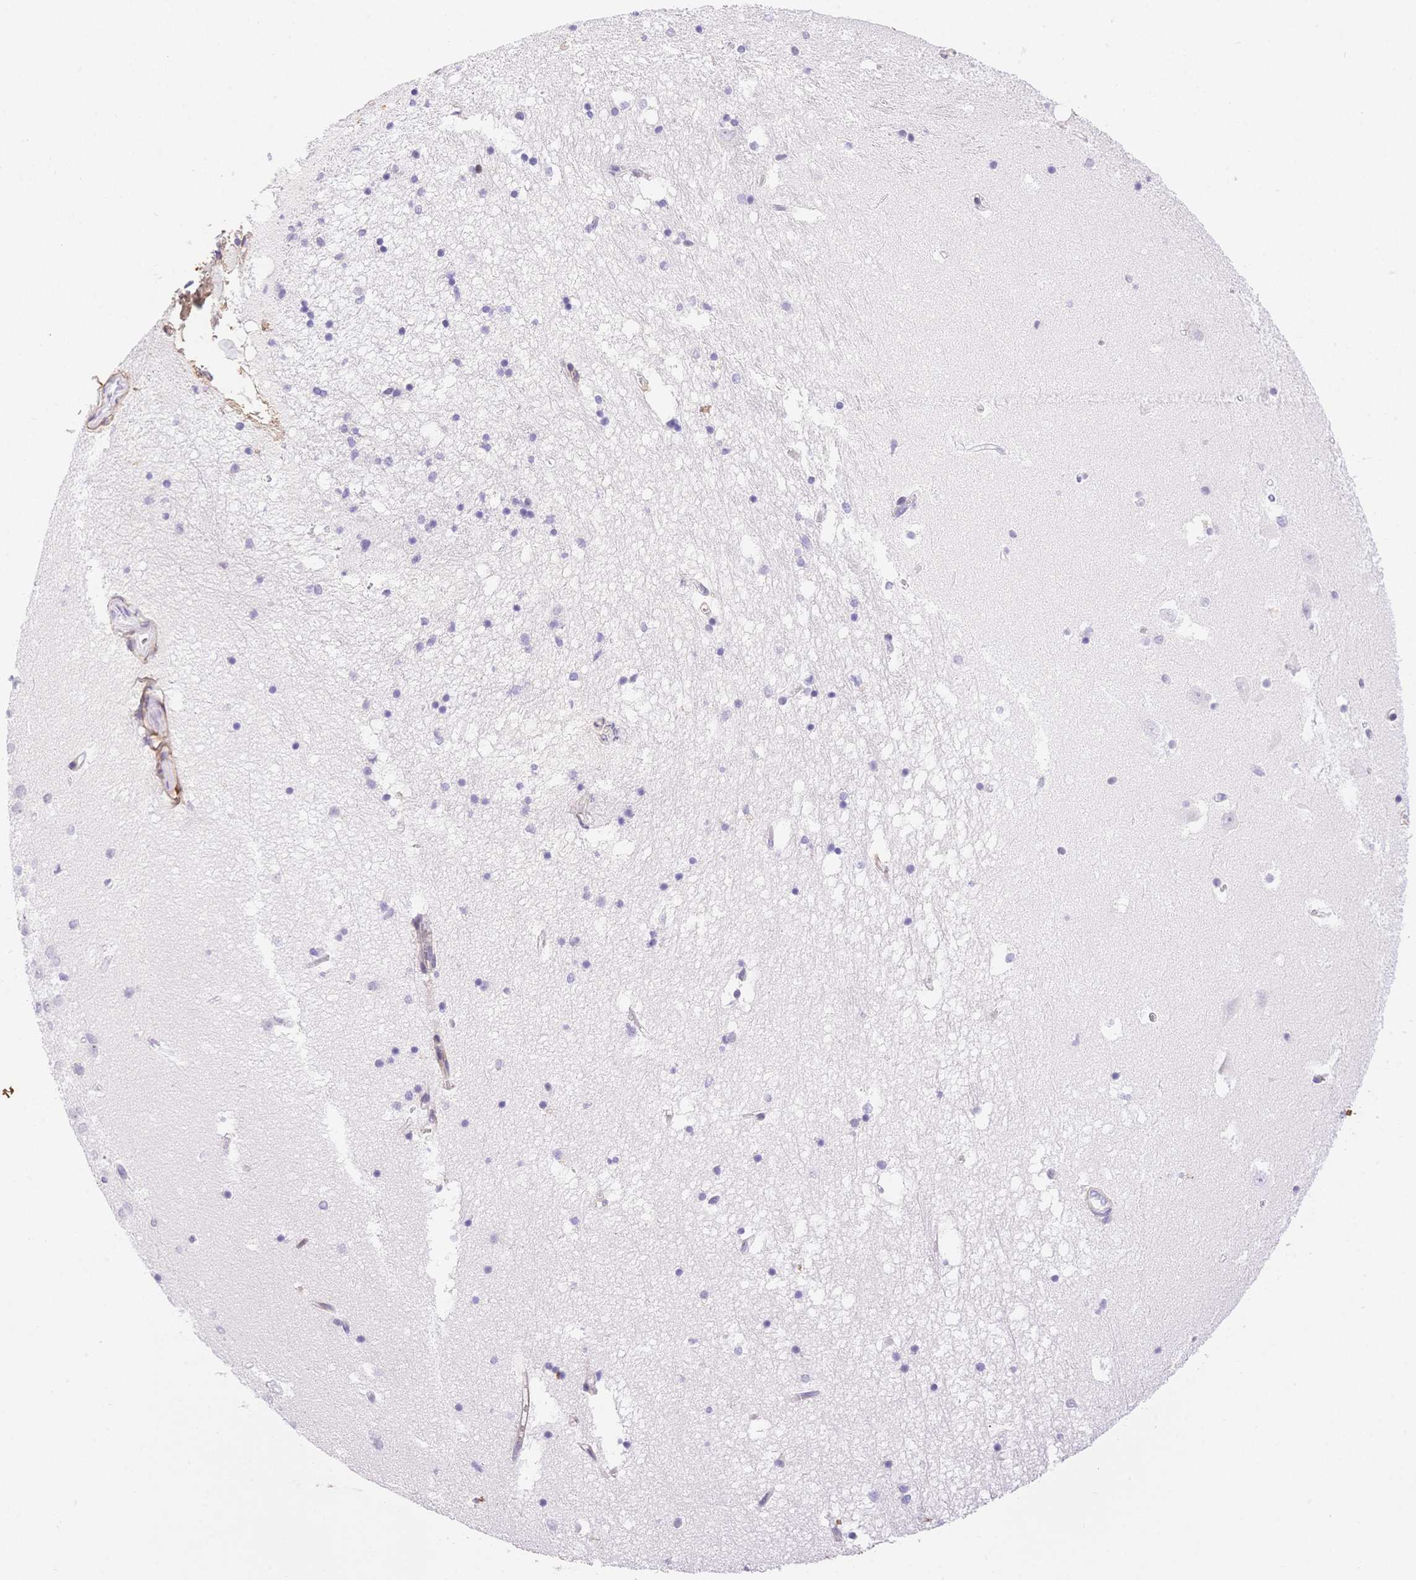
{"staining": {"intensity": "negative", "quantity": "none", "location": "none"}, "tissue": "hippocampus", "cell_type": "Glial cells", "image_type": "normal", "snomed": [{"axis": "morphology", "description": "Normal tissue, NOS"}, {"axis": "topography", "description": "Hippocampus"}], "caption": "Immunohistochemical staining of unremarkable human hippocampus exhibits no significant positivity in glial cells.", "gene": "PDZD2", "patient": {"sex": "male", "age": 58}}